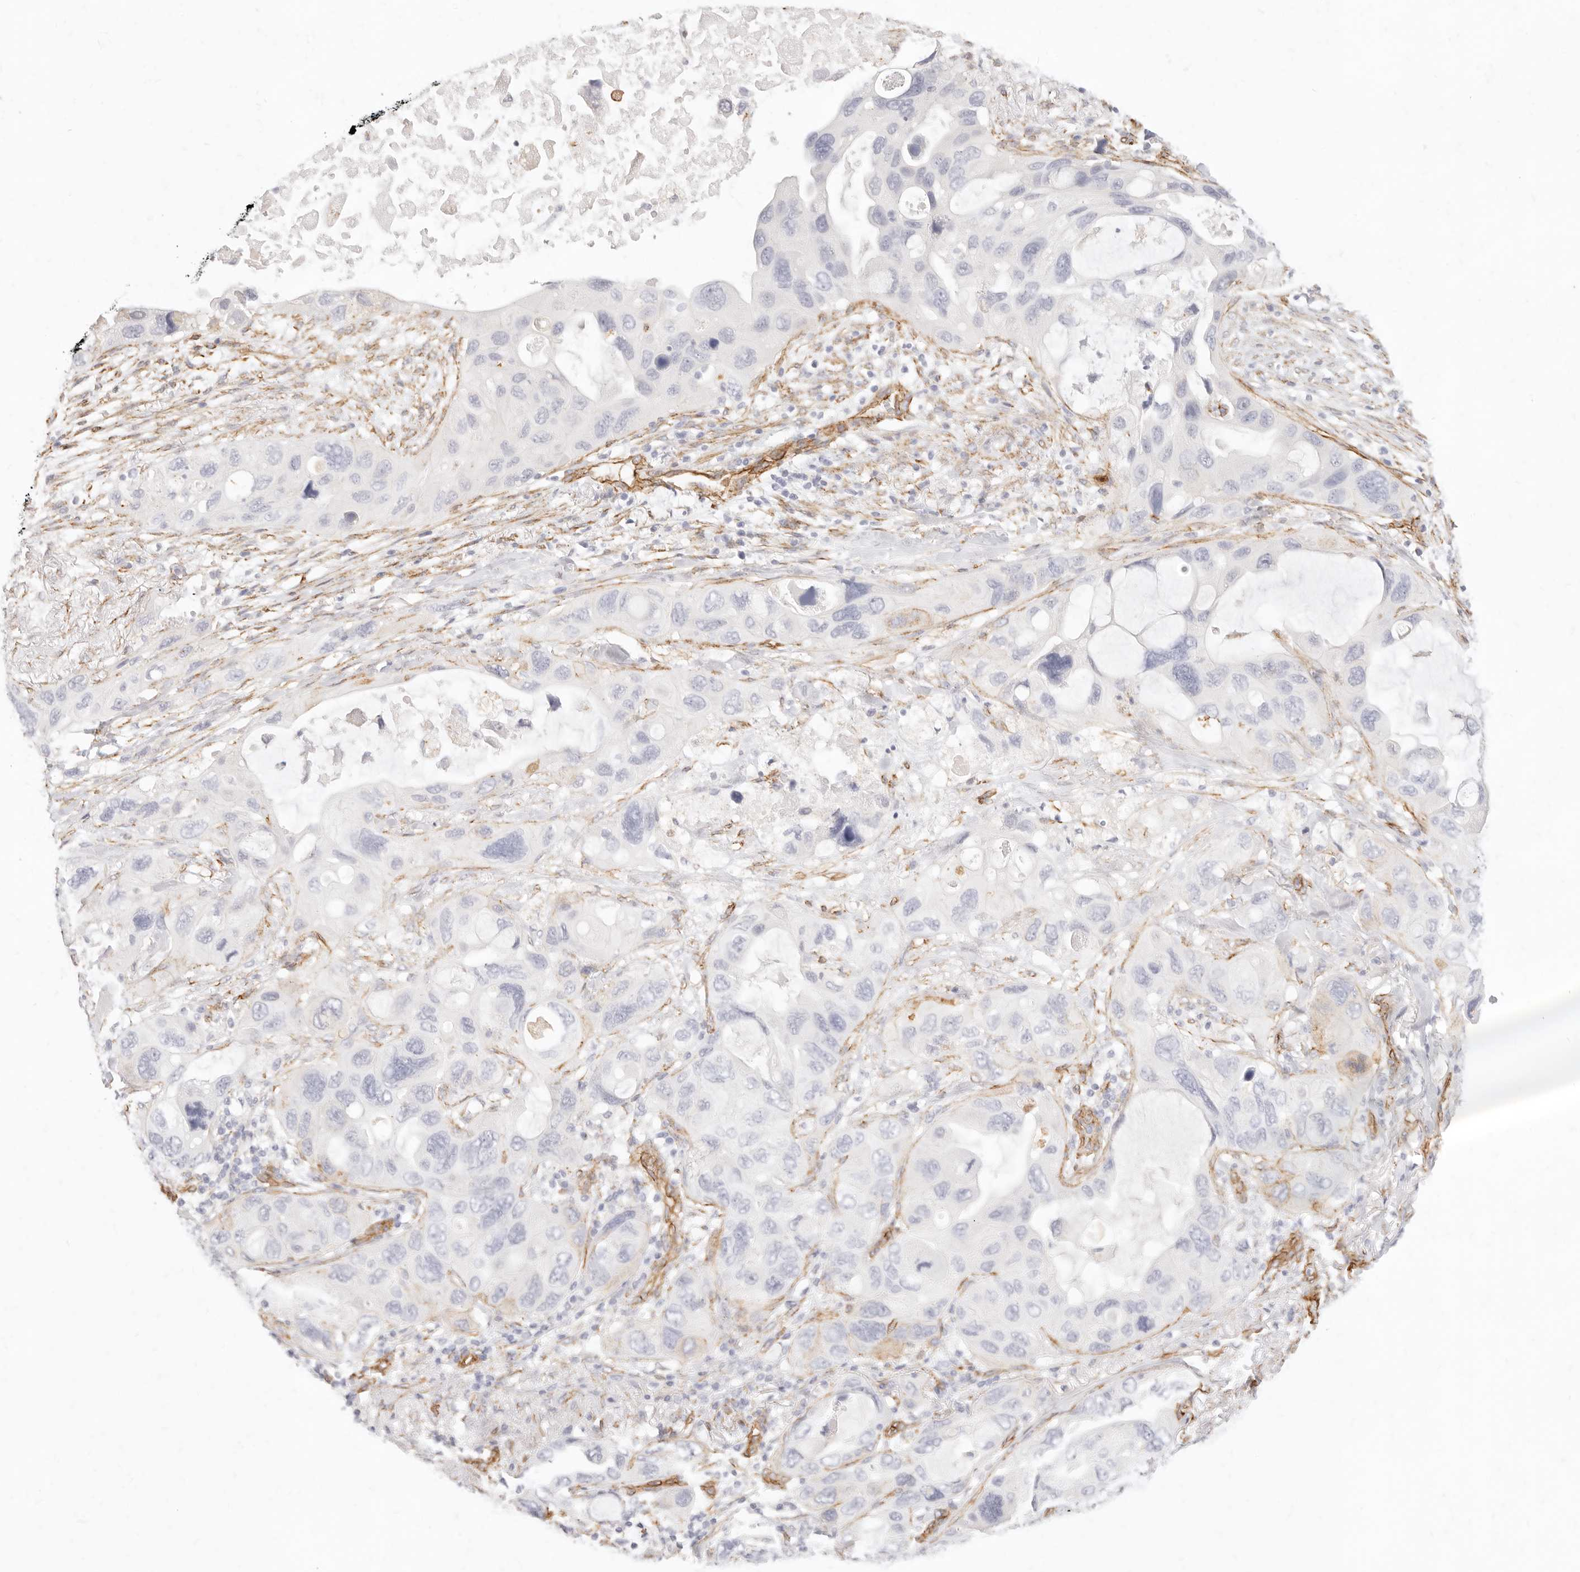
{"staining": {"intensity": "negative", "quantity": "none", "location": "none"}, "tissue": "lung cancer", "cell_type": "Tumor cells", "image_type": "cancer", "snomed": [{"axis": "morphology", "description": "Squamous cell carcinoma, NOS"}, {"axis": "topography", "description": "Lung"}], "caption": "IHC micrograph of squamous cell carcinoma (lung) stained for a protein (brown), which shows no positivity in tumor cells.", "gene": "NUS1", "patient": {"sex": "female", "age": 73}}